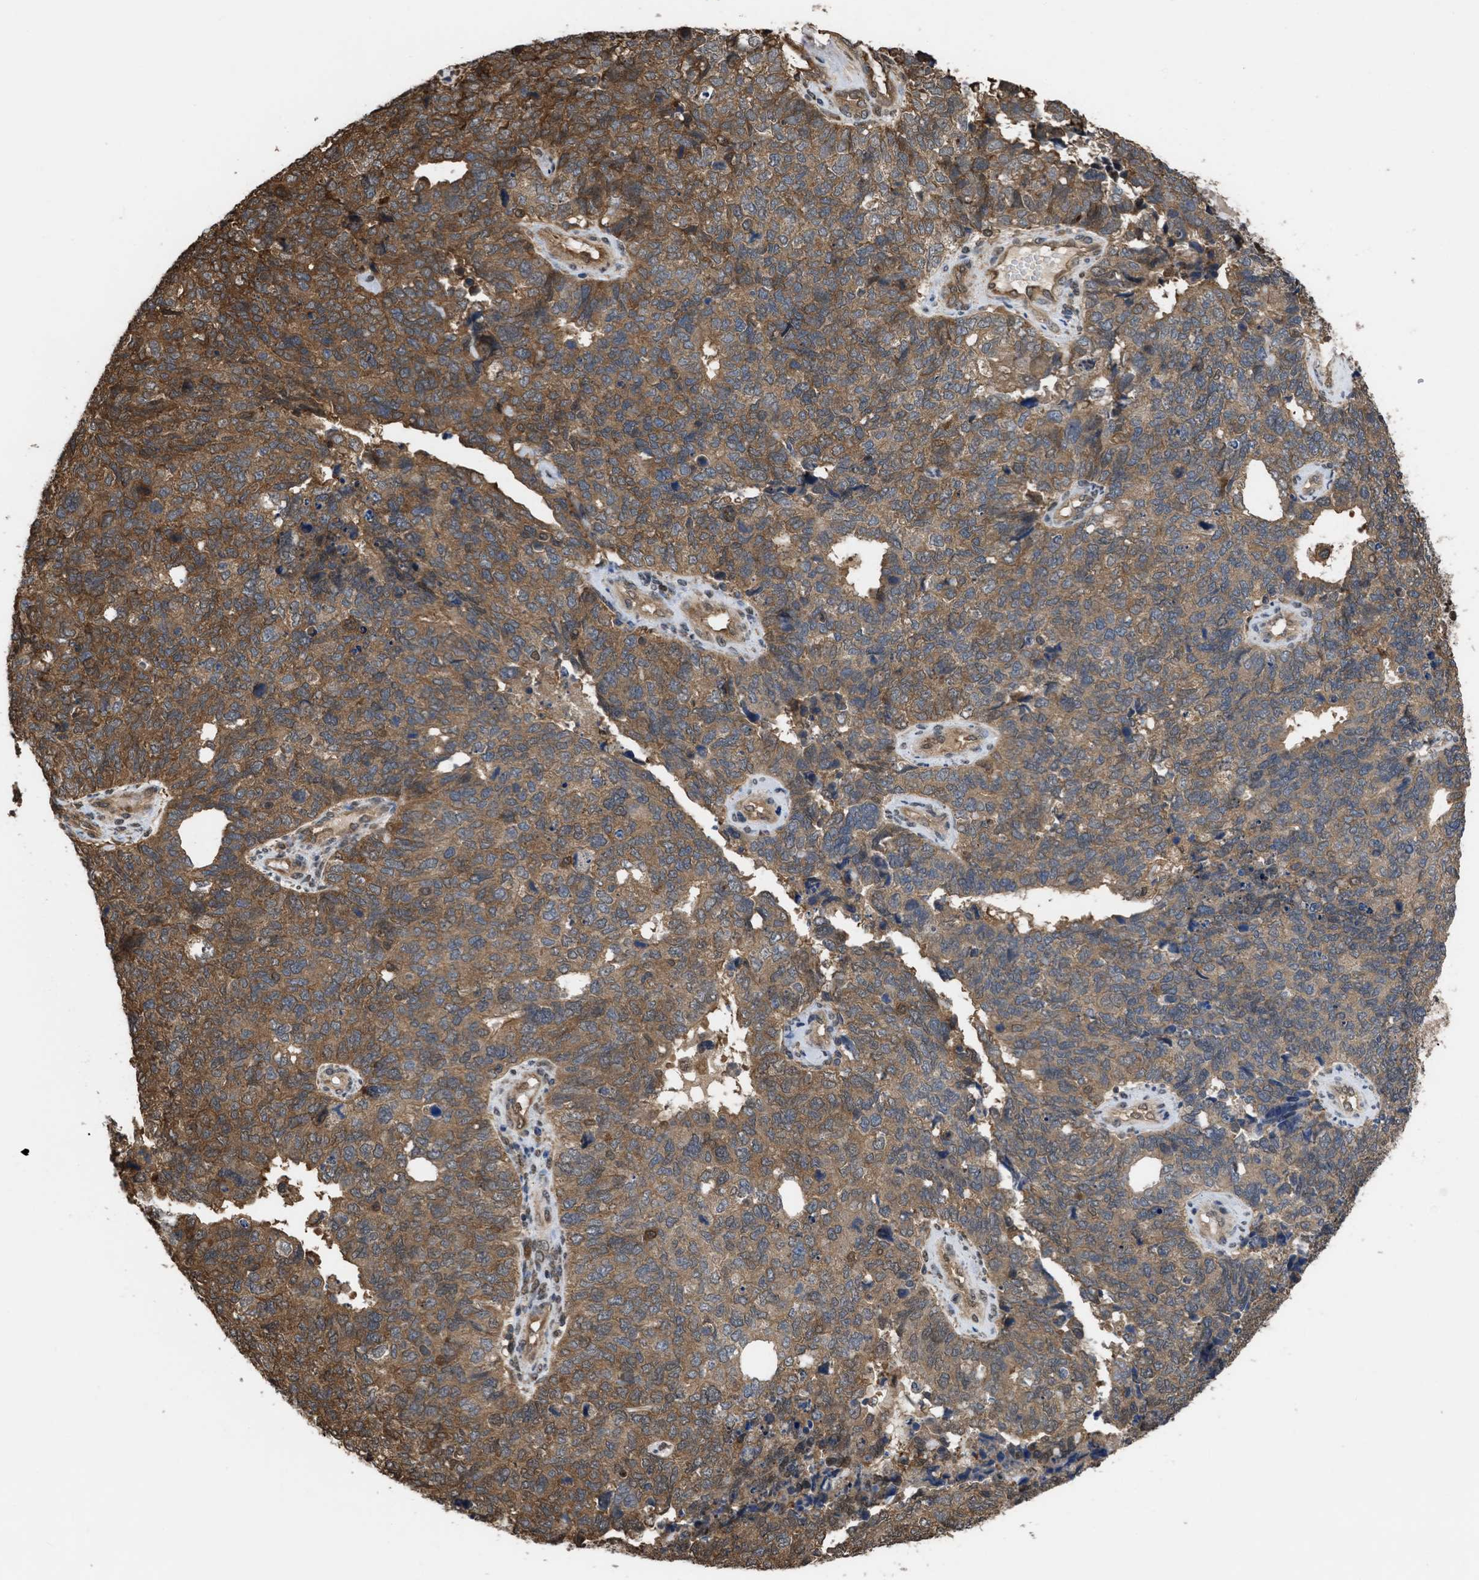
{"staining": {"intensity": "moderate", "quantity": ">75%", "location": "cytoplasmic/membranous"}, "tissue": "cervical cancer", "cell_type": "Tumor cells", "image_type": "cancer", "snomed": [{"axis": "morphology", "description": "Squamous cell carcinoma, NOS"}, {"axis": "topography", "description": "Cervix"}], "caption": "Brown immunohistochemical staining in cervical squamous cell carcinoma demonstrates moderate cytoplasmic/membranous staining in about >75% of tumor cells.", "gene": "YWHAG", "patient": {"sex": "female", "age": 63}}